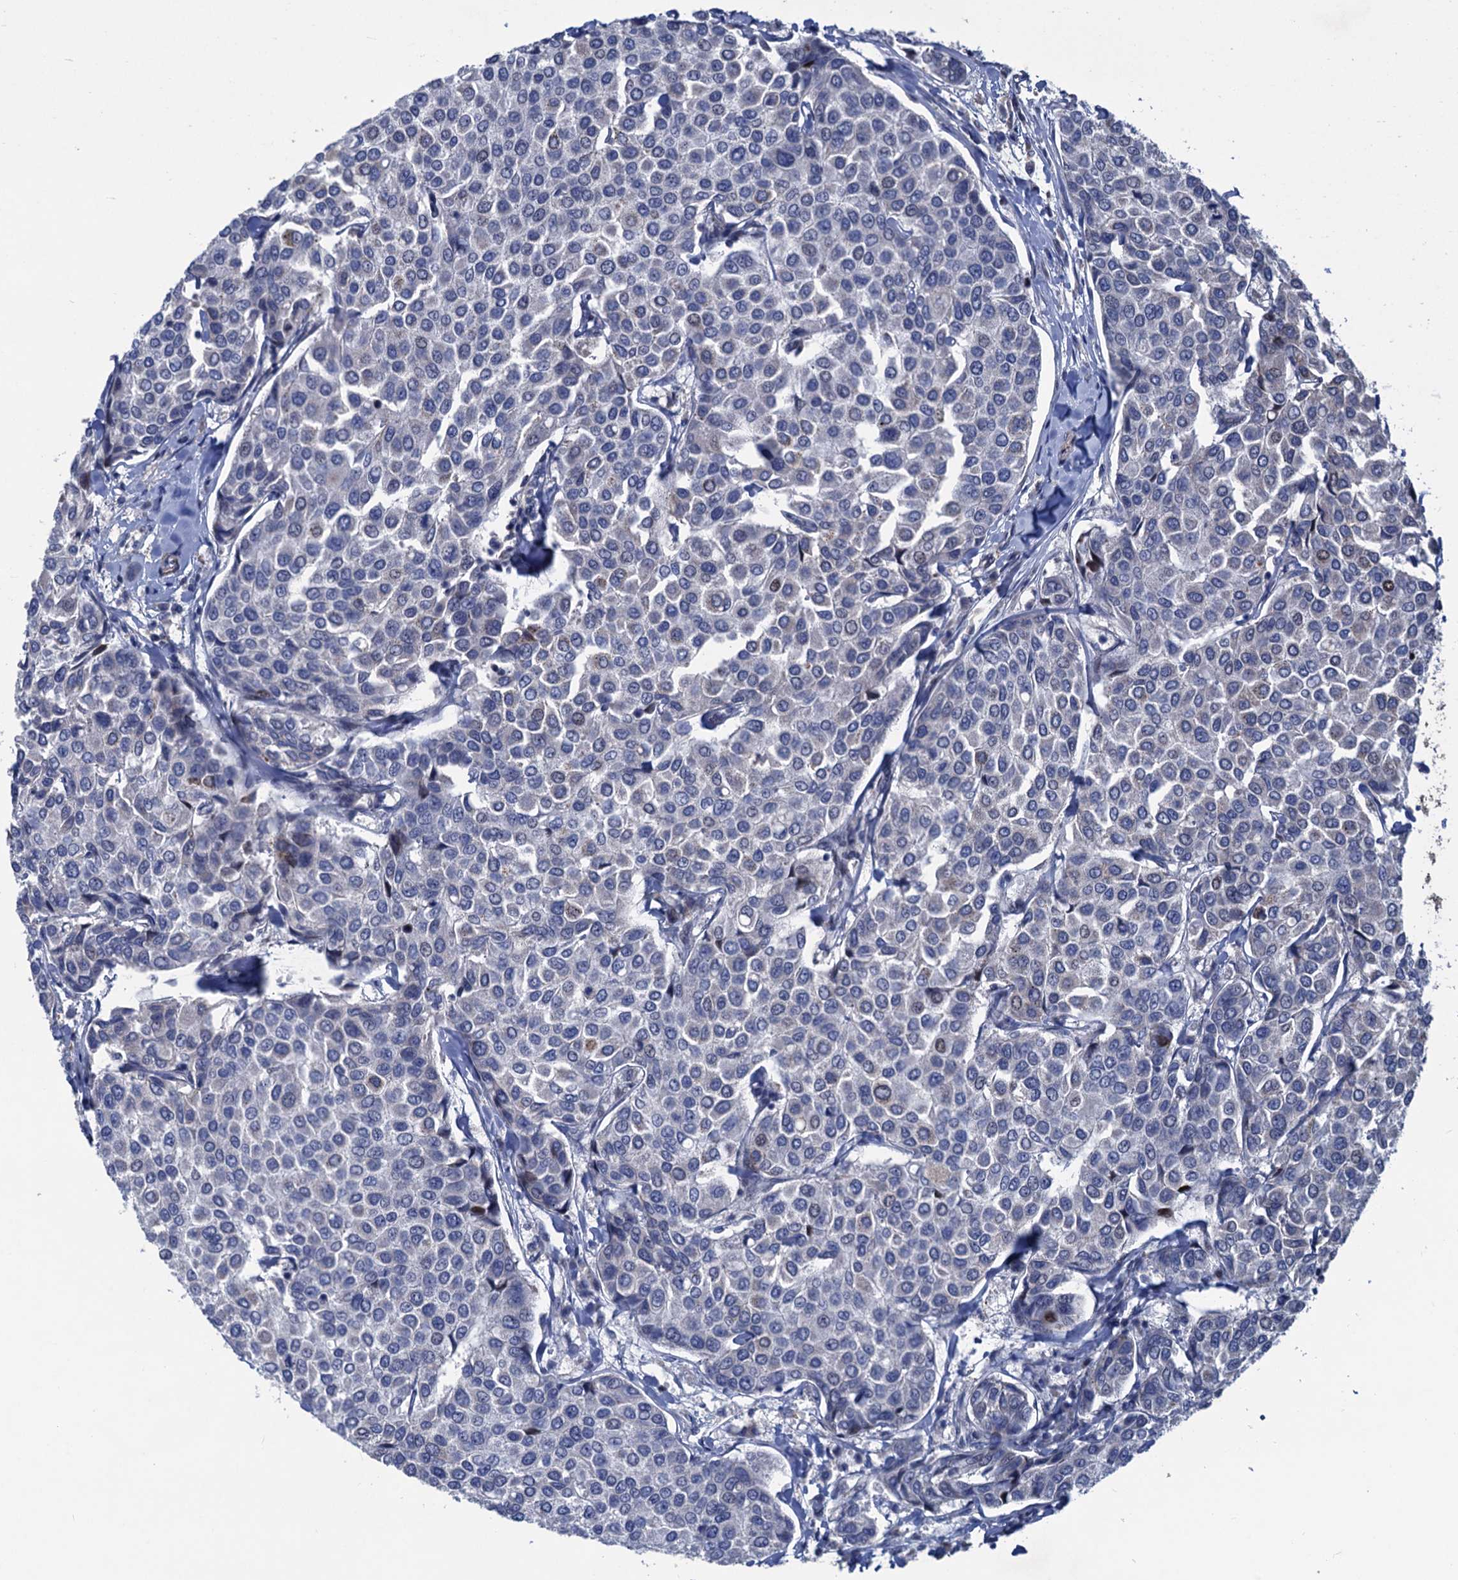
{"staining": {"intensity": "negative", "quantity": "none", "location": "none"}, "tissue": "breast cancer", "cell_type": "Tumor cells", "image_type": "cancer", "snomed": [{"axis": "morphology", "description": "Duct carcinoma"}, {"axis": "topography", "description": "Breast"}], "caption": "Histopathology image shows no significant protein expression in tumor cells of breast cancer.", "gene": "ESYT3", "patient": {"sex": "female", "age": 55}}